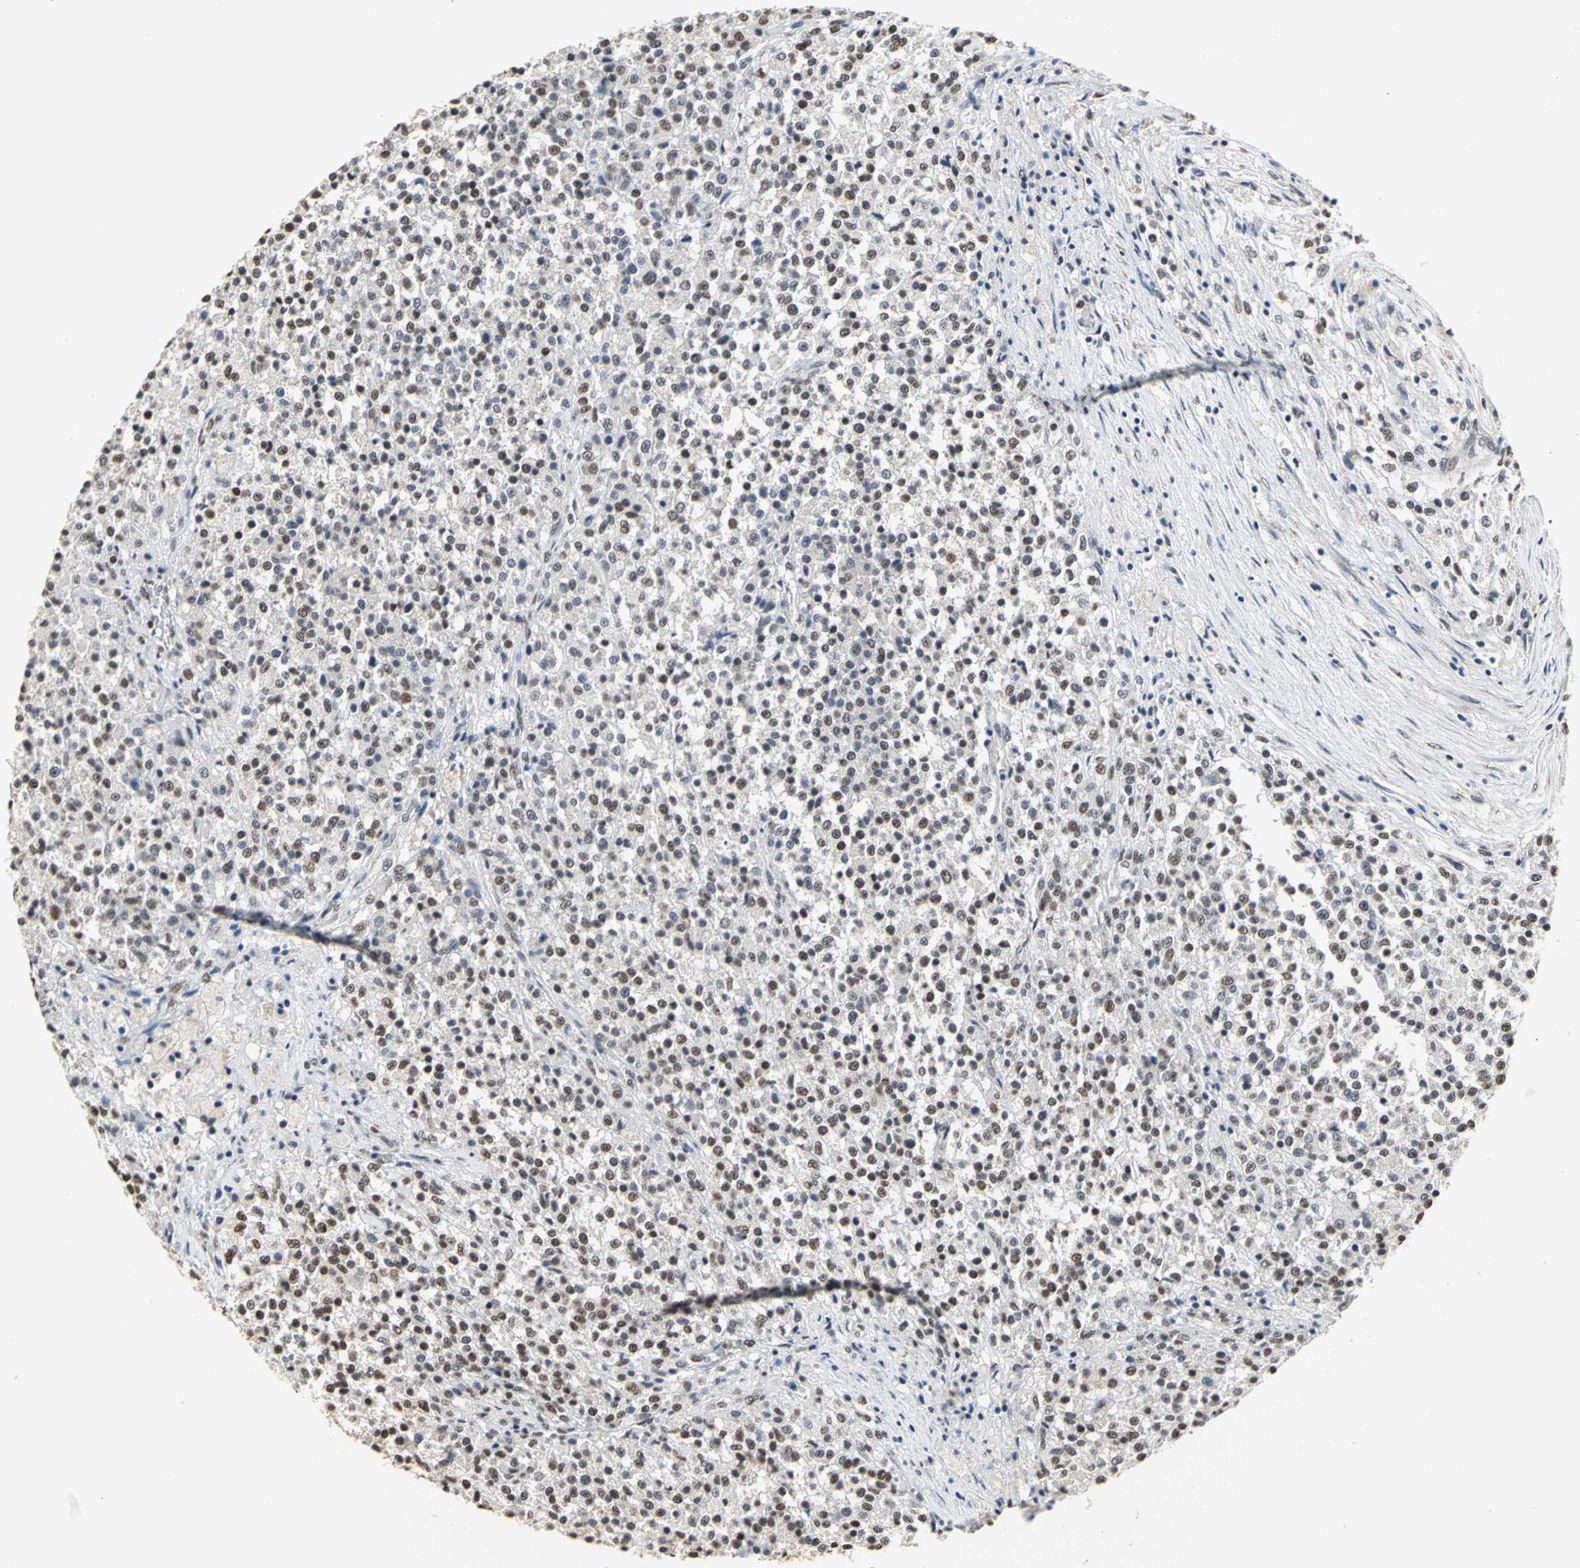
{"staining": {"intensity": "moderate", "quantity": ">75%", "location": "nuclear"}, "tissue": "testis cancer", "cell_type": "Tumor cells", "image_type": "cancer", "snomed": [{"axis": "morphology", "description": "Seminoma, NOS"}, {"axis": "topography", "description": "Testis"}], "caption": "Tumor cells exhibit moderate nuclear positivity in about >75% of cells in seminoma (testis).", "gene": "CCDC88C", "patient": {"sex": "male", "age": 59}}